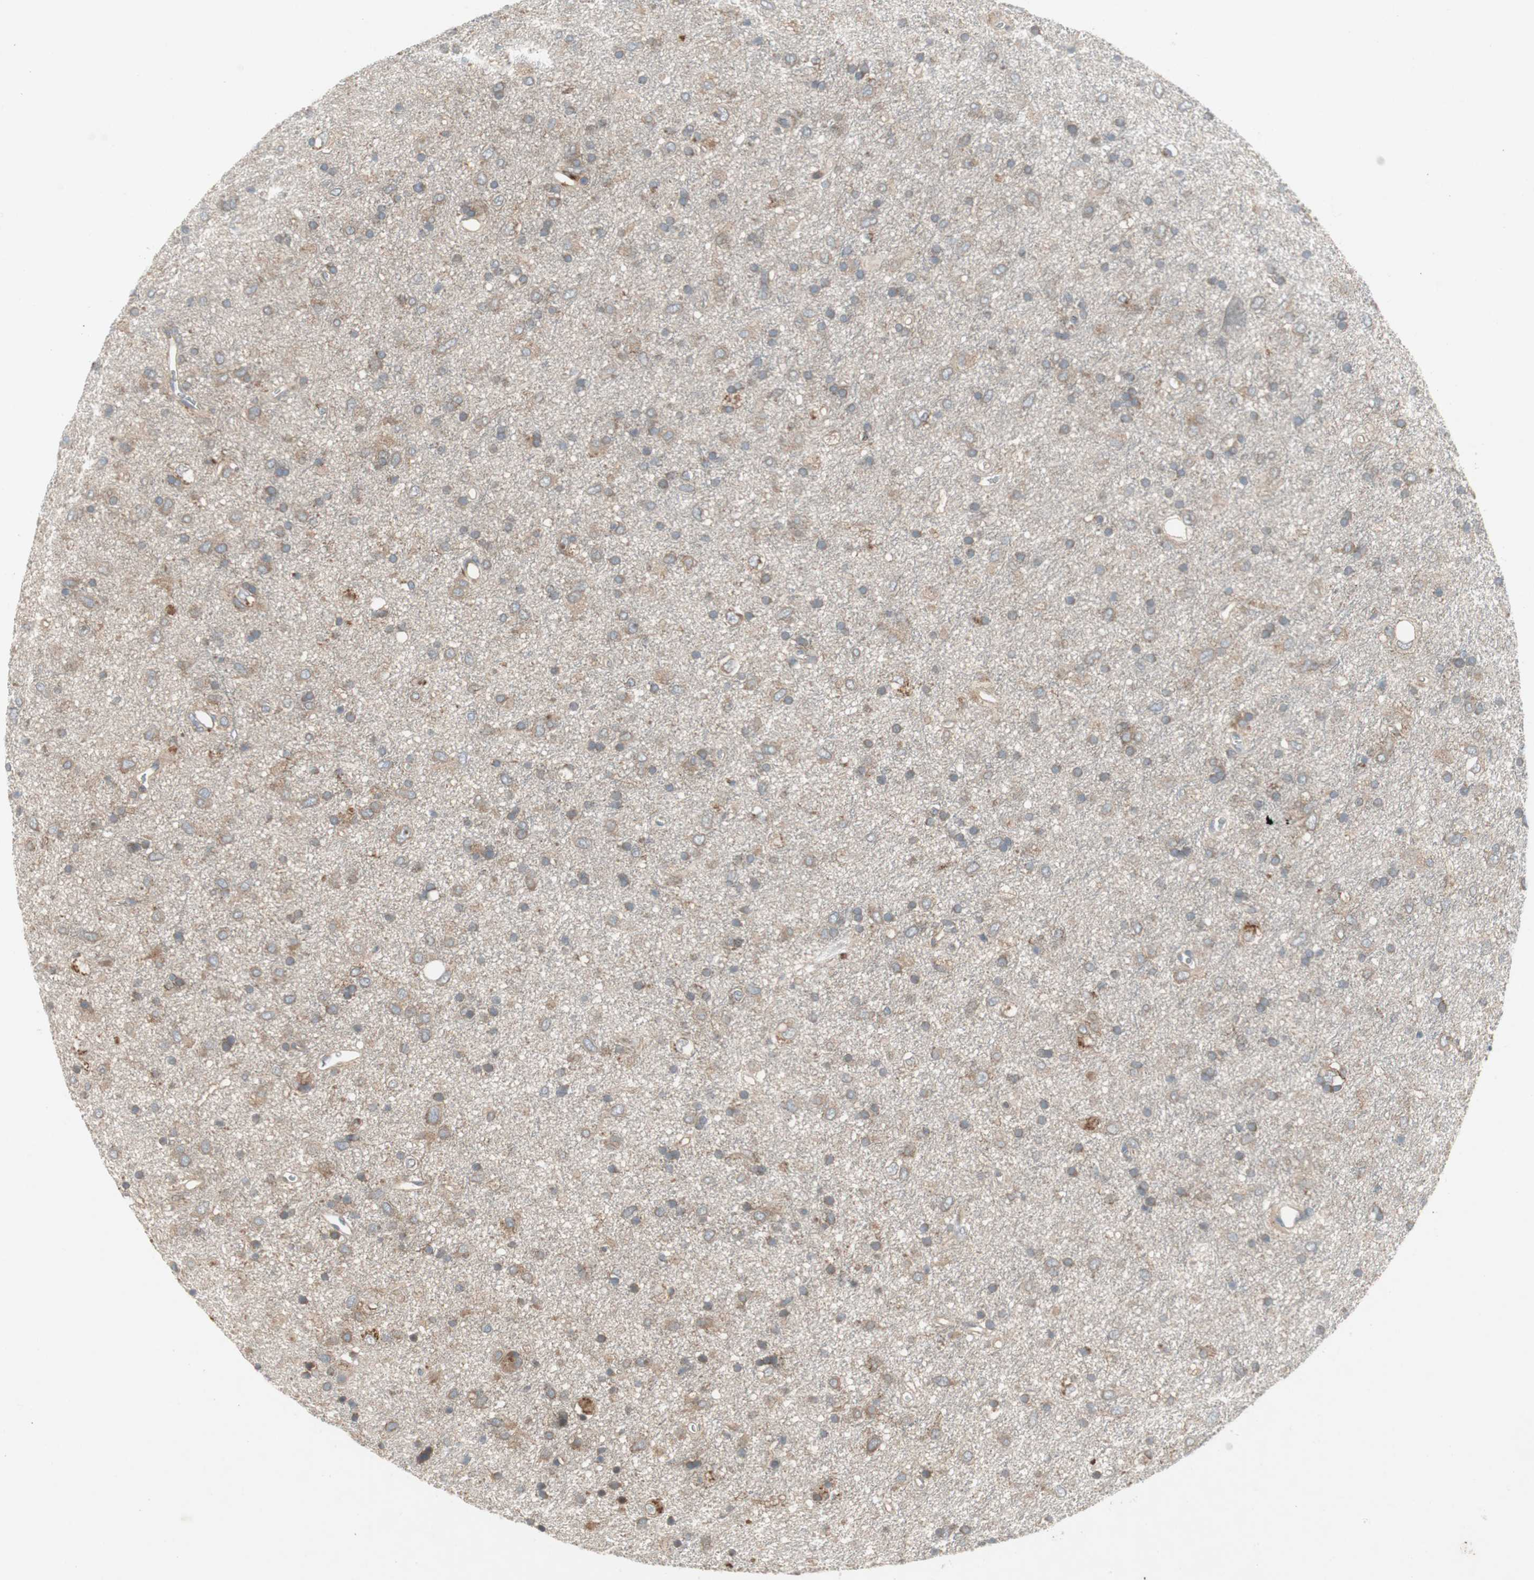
{"staining": {"intensity": "weak", "quantity": ">75%", "location": "cytoplasmic/membranous"}, "tissue": "glioma", "cell_type": "Tumor cells", "image_type": "cancer", "snomed": [{"axis": "morphology", "description": "Glioma, malignant, Low grade"}, {"axis": "topography", "description": "Brain"}], "caption": "An image of low-grade glioma (malignant) stained for a protein displays weak cytoplasmic/membranous brown staining in tumor cells. The protein of interest is stained brown, and the nuclei are stained in blue (DAB IHC with brightfield microscopy, high magnification).", "gene": "PANK2", "patient": {"sex": "male", "age": 77}}